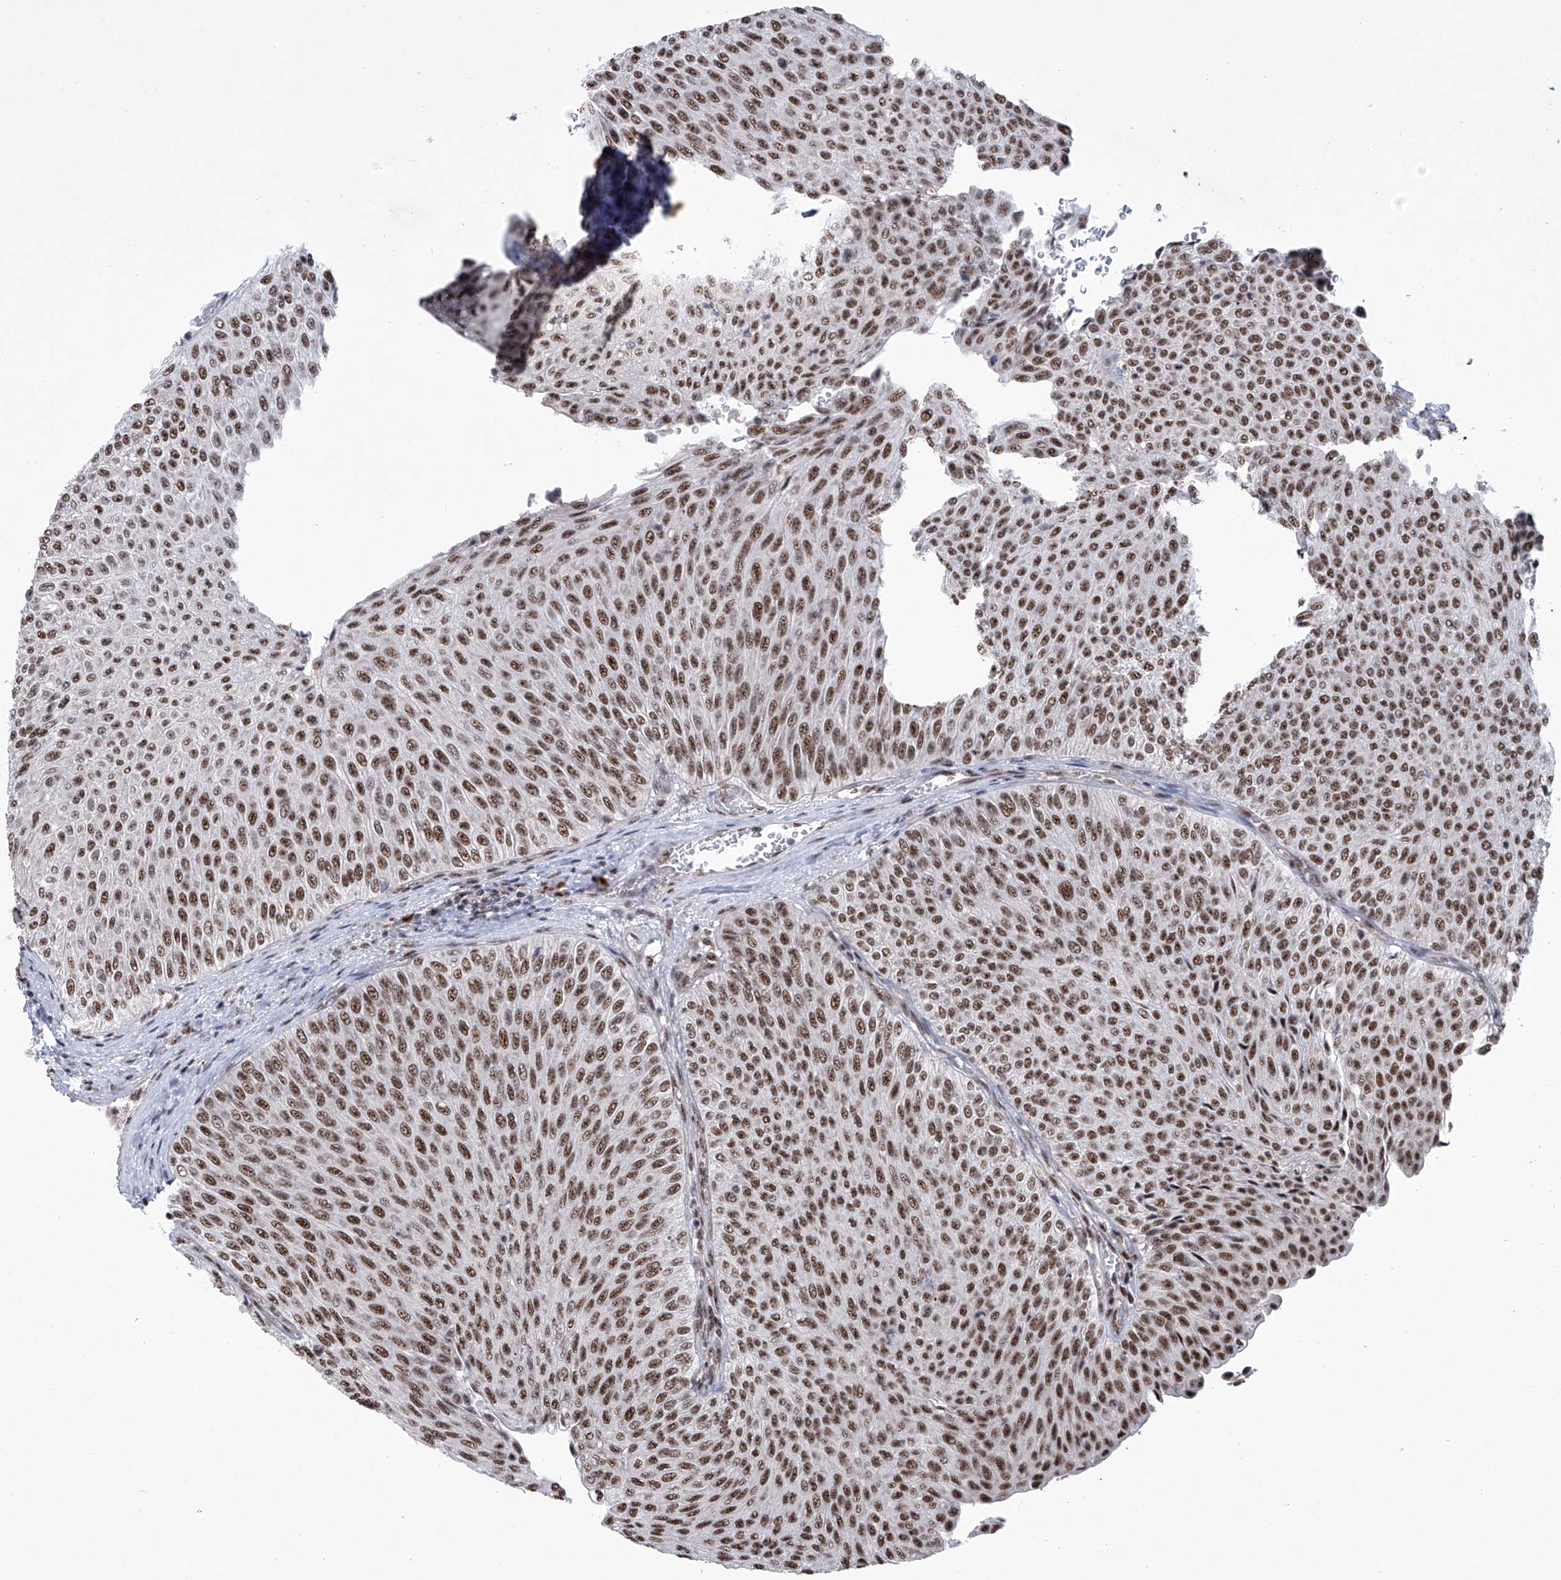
{"staining": {"intensity": "strong", "quantity": "25%-75%", "location": "nuclear"}, "tissue": "urothelial cancer", "cell_type": "Tumor cells", "image_type": "cancer", "snomed": [{"axis": "morphology", "description": "Urothelial carcinoma, Low grade"}, {"axis": "topography", "description": "Urinary bladder"}], "caption": "The immunohistochemical stain highlights strong nuclear staining in tumor cells of urothelial cancer tissue.", "gene": "FBXL4", "patient": {"sex": "male", "age": 78}}